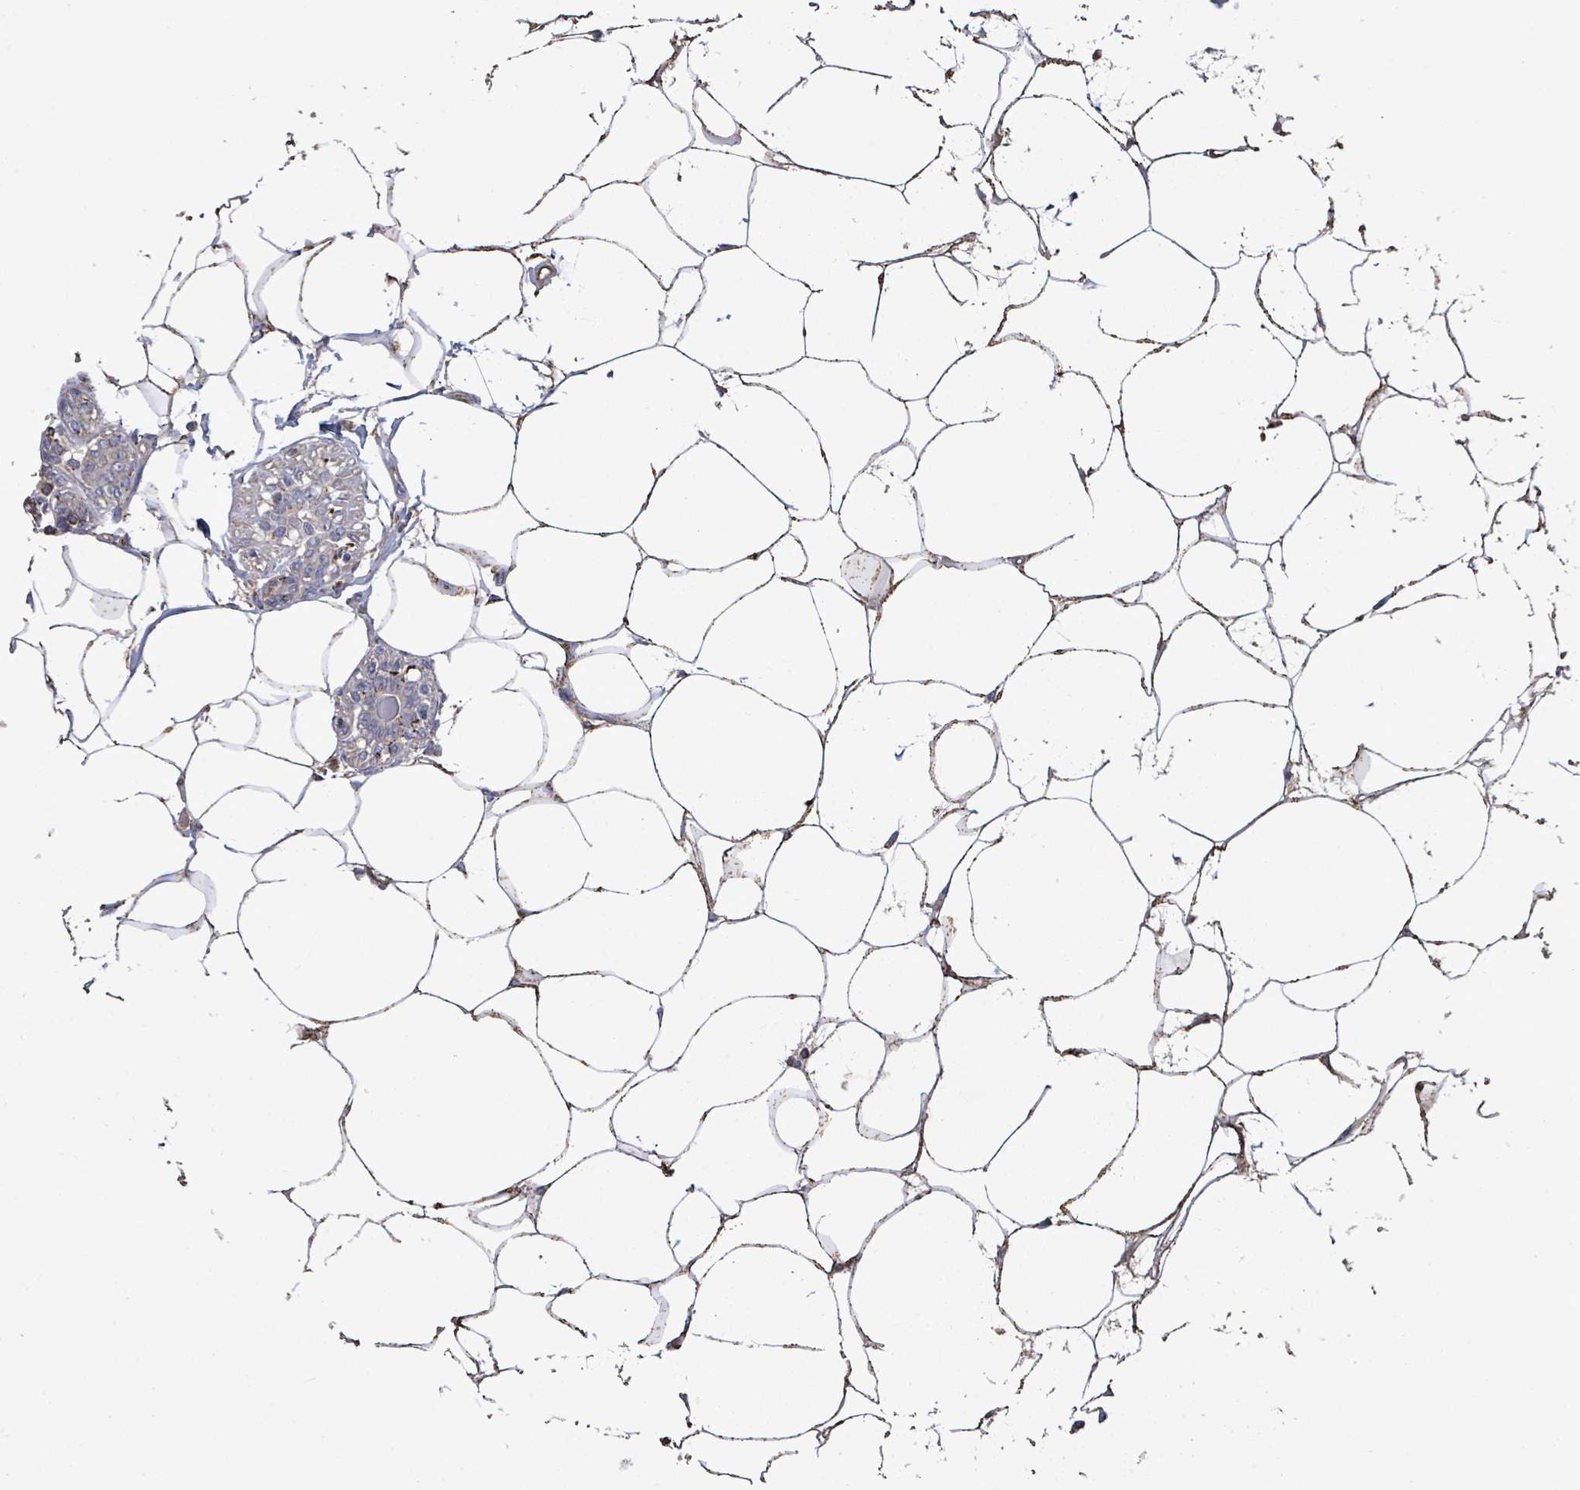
{"staining": {"intensity": "weak", "quantity": "<25%", "location": "cytoplasmic/membranous"}, "tissue": "breast cancer", "cell_type": "Tumor cells", "image_type": "cancer", "snomed": [{"axis": "morphology", "description": "Lobular carcinoma"}, {"axis": "topography", "description": "Breast"}], "caption": "Tumor cells are negative for brown protein staining in breast cancer (lobular carcinoma).", "gene": "MTMR12", "patient": {"sex": "female", "age": 59}}